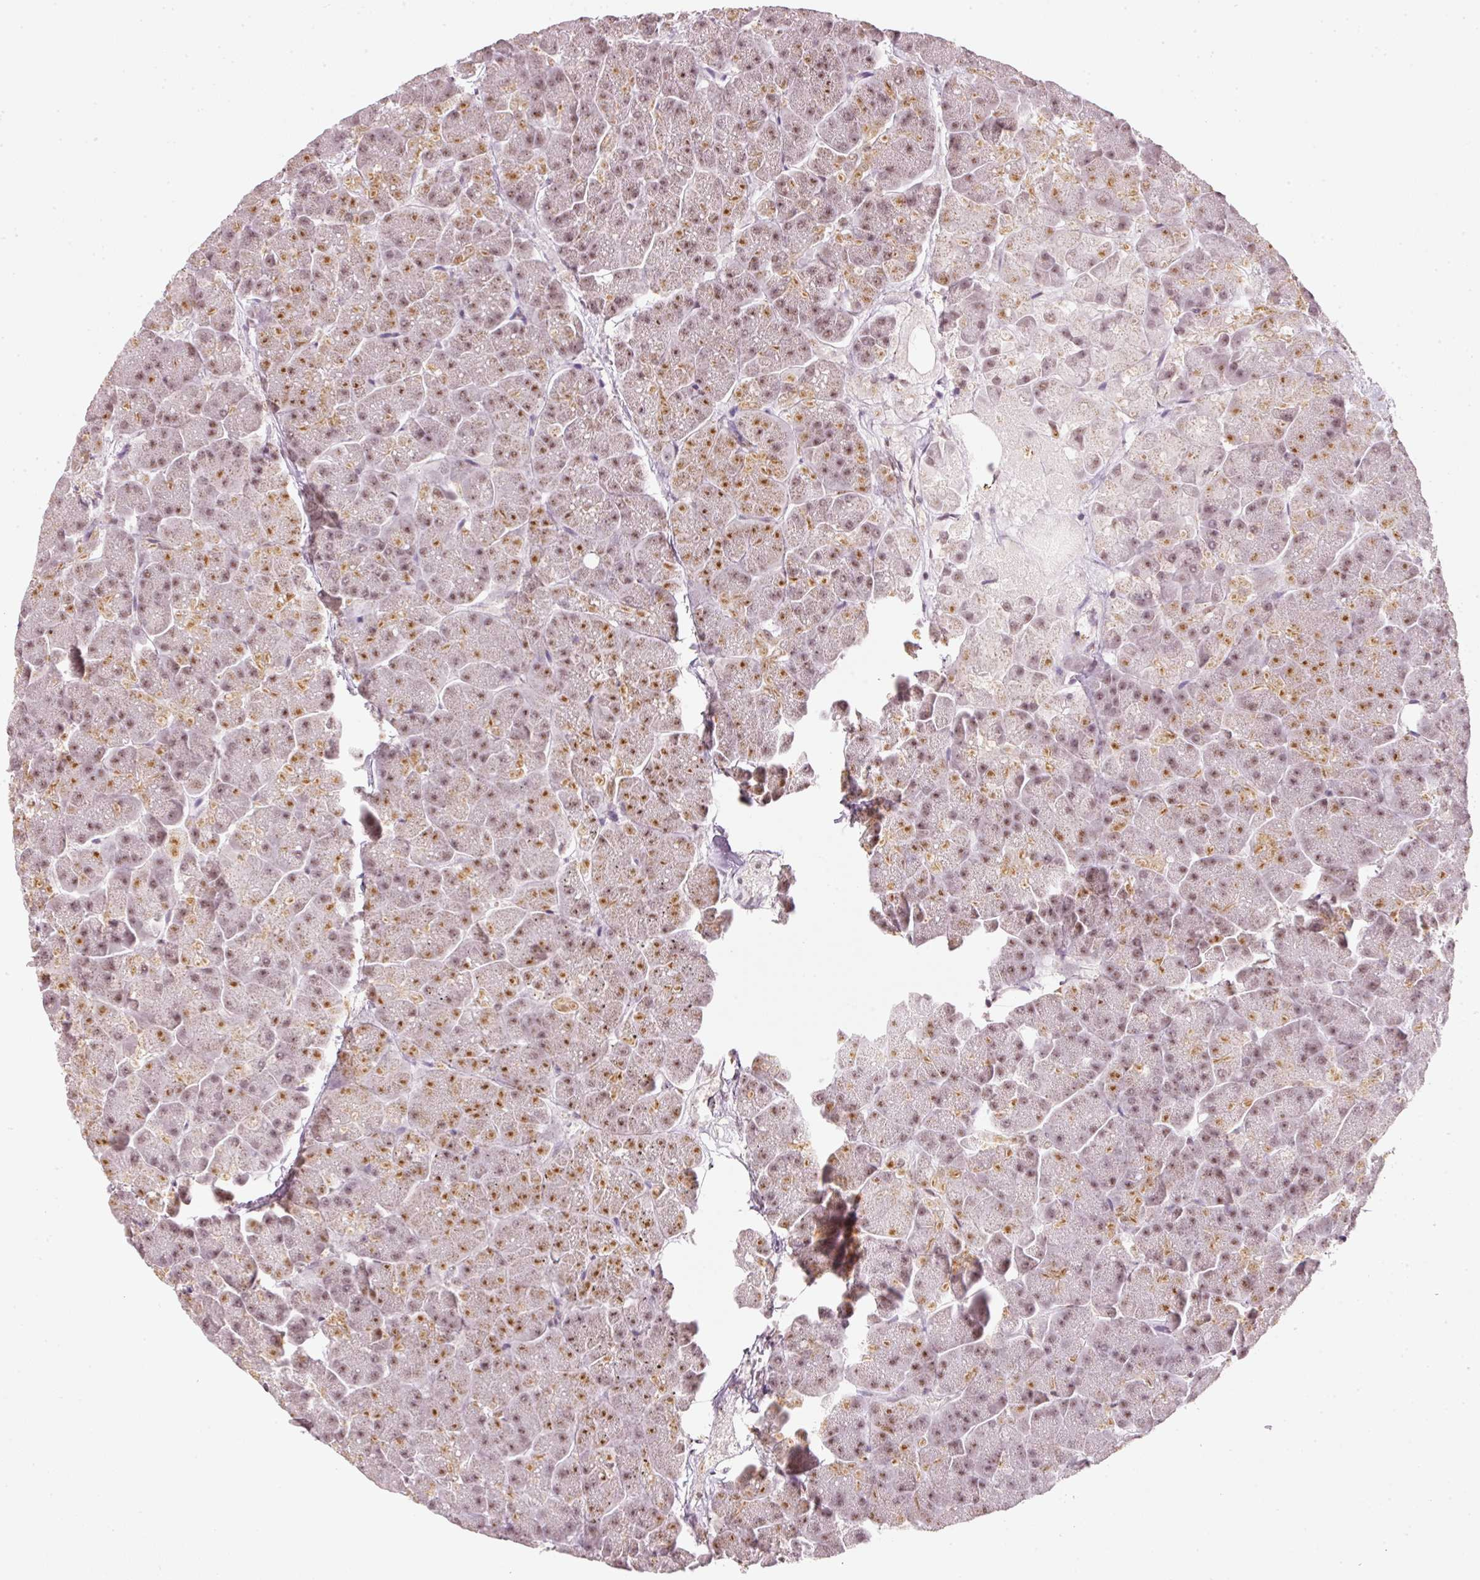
{"staining": {"intensity": "moderate", "quantity": "25%-75%", "location": "nuclear"}, "tissue": "pancreas", "cell_type": "Exocrine glandular cells", "image_type": "normal", "snomed": [{"axis": "morphology", "description": "Normal tissue, NOS"}, {"axis": "topography", "description": "Pancreas"}, {"axis": "topography", "description": "Peripheral nerve tissue"}], "caption": "IHC staining of normal pancreas, which reveals medium levels of moderate nuclear positivity in about 25%-75% of exocrine glandular cells indicating moderate nuclear protein positivity. The staining was performed using DAB (brown) for protein detection and nuclei were counterstained in hematoxylin (blue).", "gene": "FSTL3", "patient": {"sex": "male", "age": 54}}